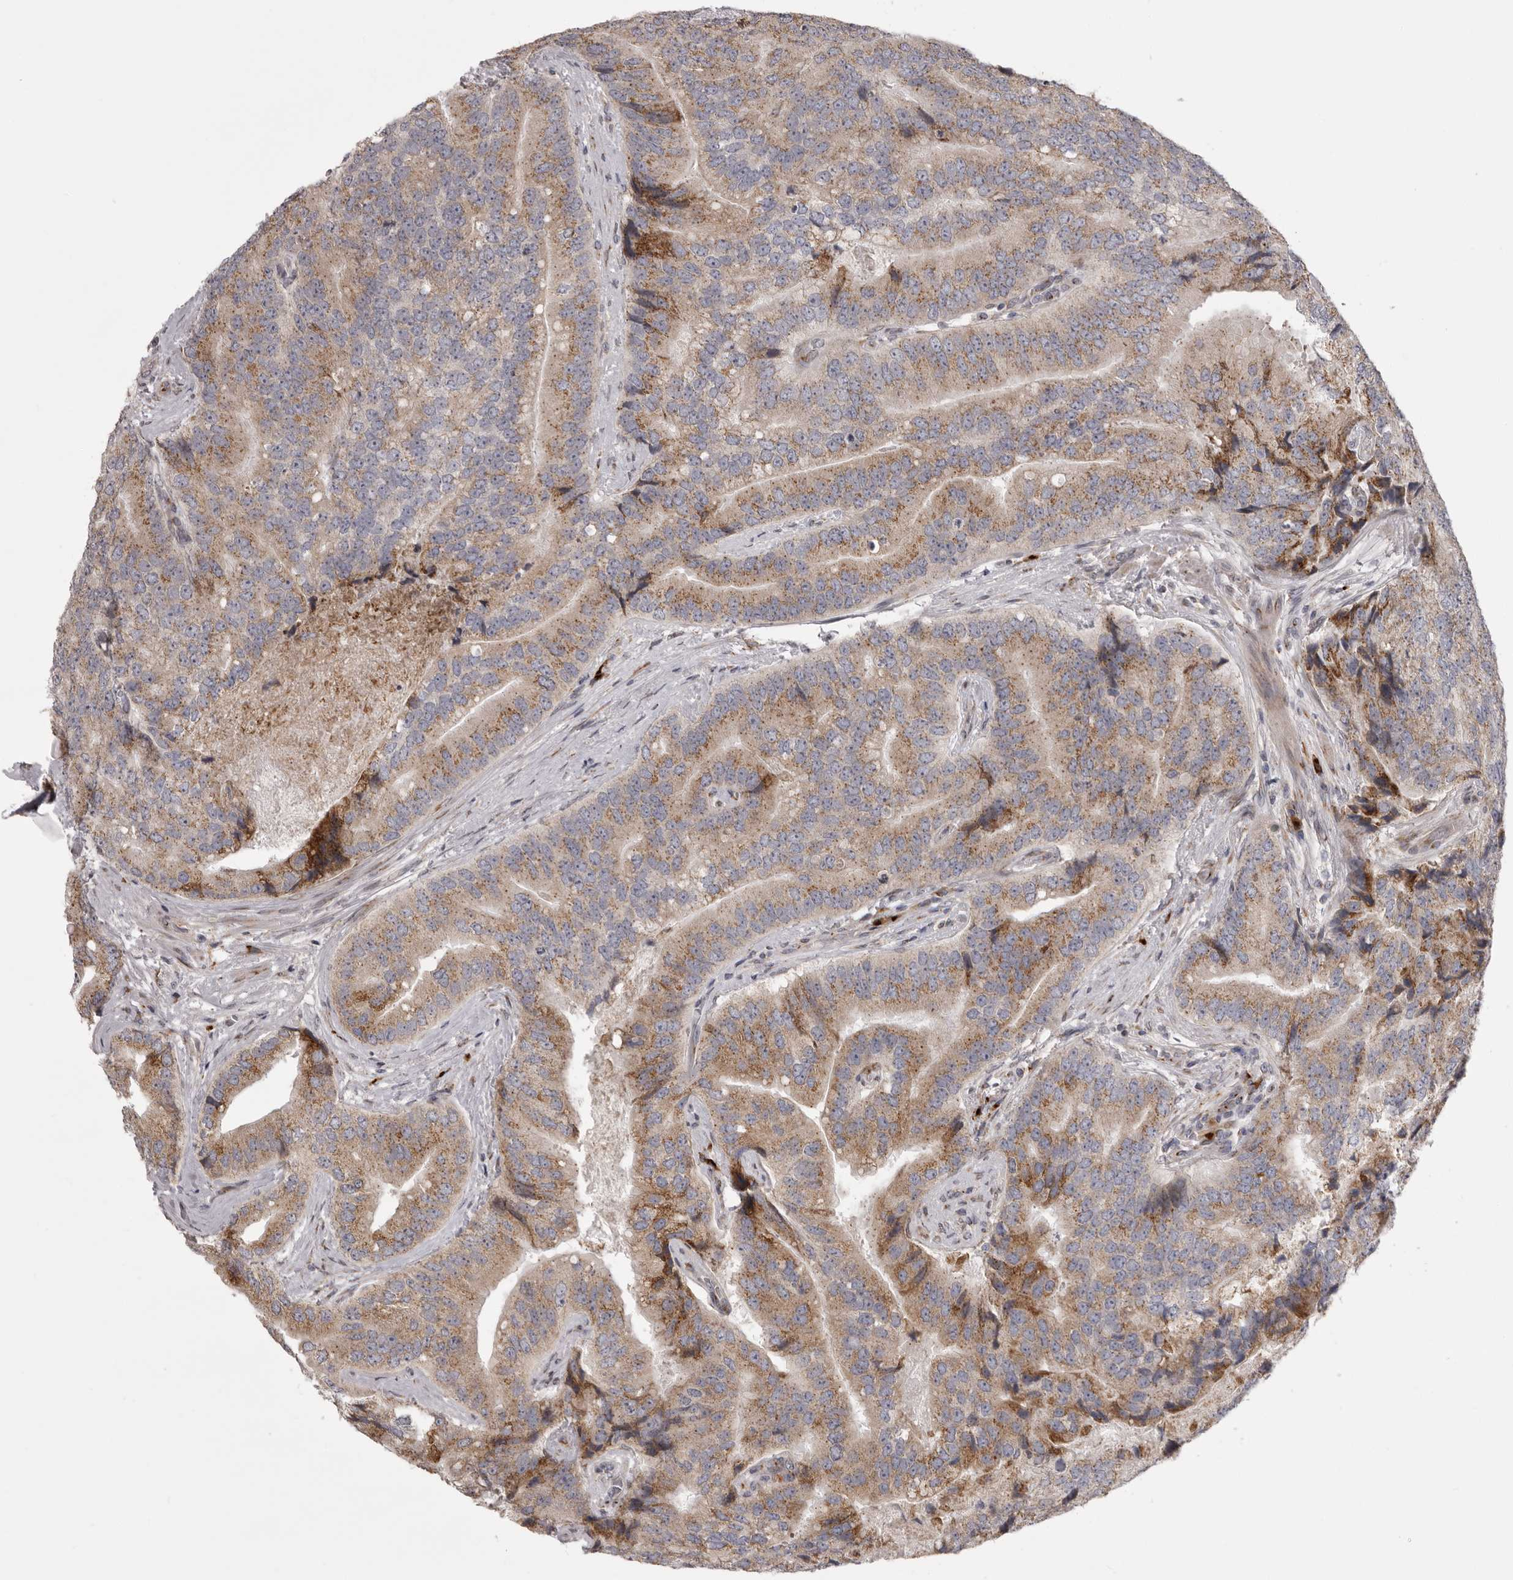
{"staining": {"intensity": "moderate", "quantity": ">75%", "location": "cytoplasmic/membranous"}, "tissue": "prostate cancer", "cell_type": "Tumor cells", "image_type": "cancer", "snomed": [{"axis": "morphology", "description": "Adenocarcinoma, High grade"}, {"axis": "topography", "description": "Prostate"}], "caption": "Adenocarcinoma (high-grade) (prostate) stained with DAB immunohistochemistry displays medium levels of moderate cytoplasmic/membranous expression in approximately >75% of tumor cells. The protein of interest is stained brown, and the nuclei are stained in blue (DAB (3,3'-diaminobenzidine) IHC with brightfield microscopy, high magnification).", "gene": "WDR47", "patient": {"sex": "male", "age": 70}}